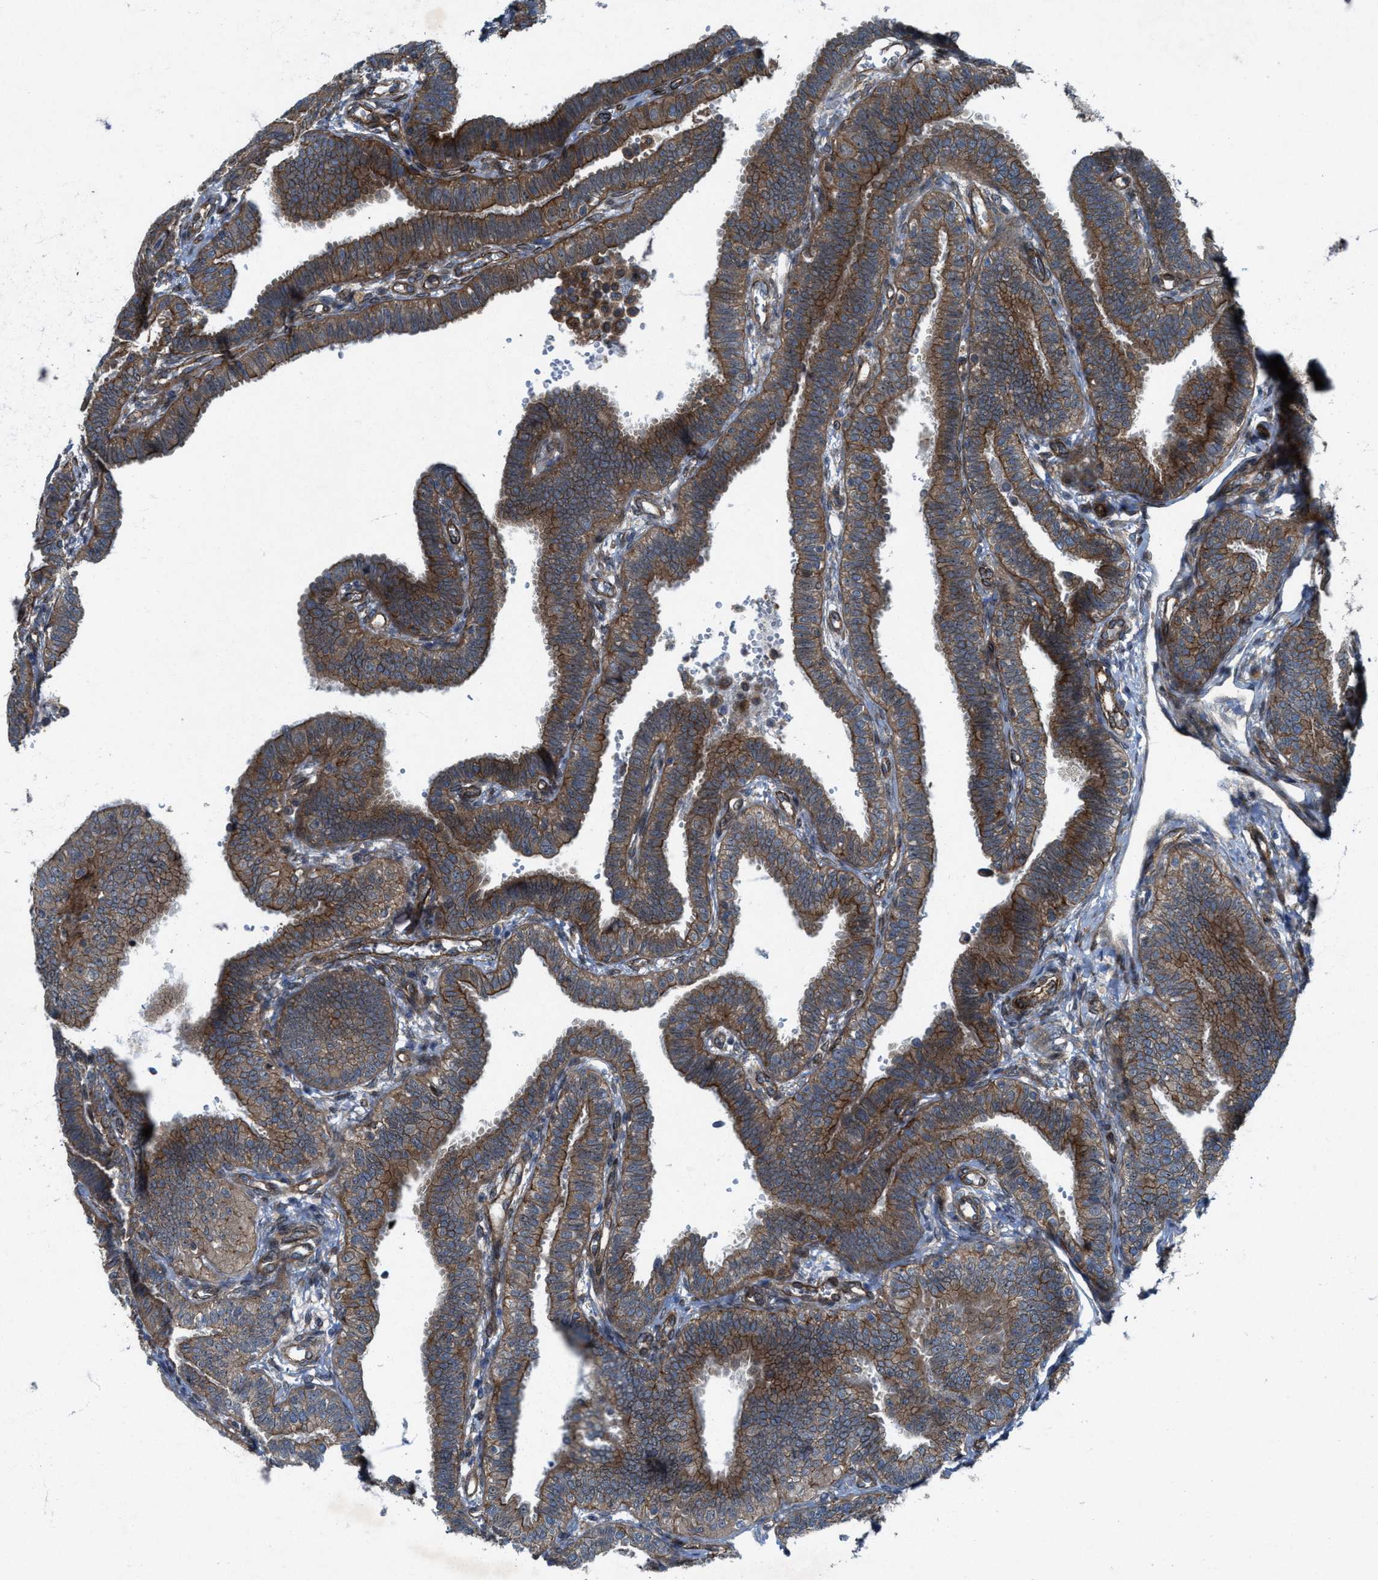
{"staining": {"intensity": "moderate", "quantity": ">75%", "location": "cytoplasmic/membranous"}, "tissue": "fallopian tube", "cell_type": "Glandular cells", "image_type": "normal", "snomed": [{"axis": "morphology", "description": "Normal tissue, NOS"}, {"axis": "topography", "description": "Fallopian tube"}, {"axis": "topography", "description": "Placenta"}], "caption": "Fallopian tube stained with a brown dye reveals moderate cytoplasmic/membranous positive positivity in approximately >75% of glandular cells.", "gene": "URGCP", "patient": {"sex": "female", "age": 34}}